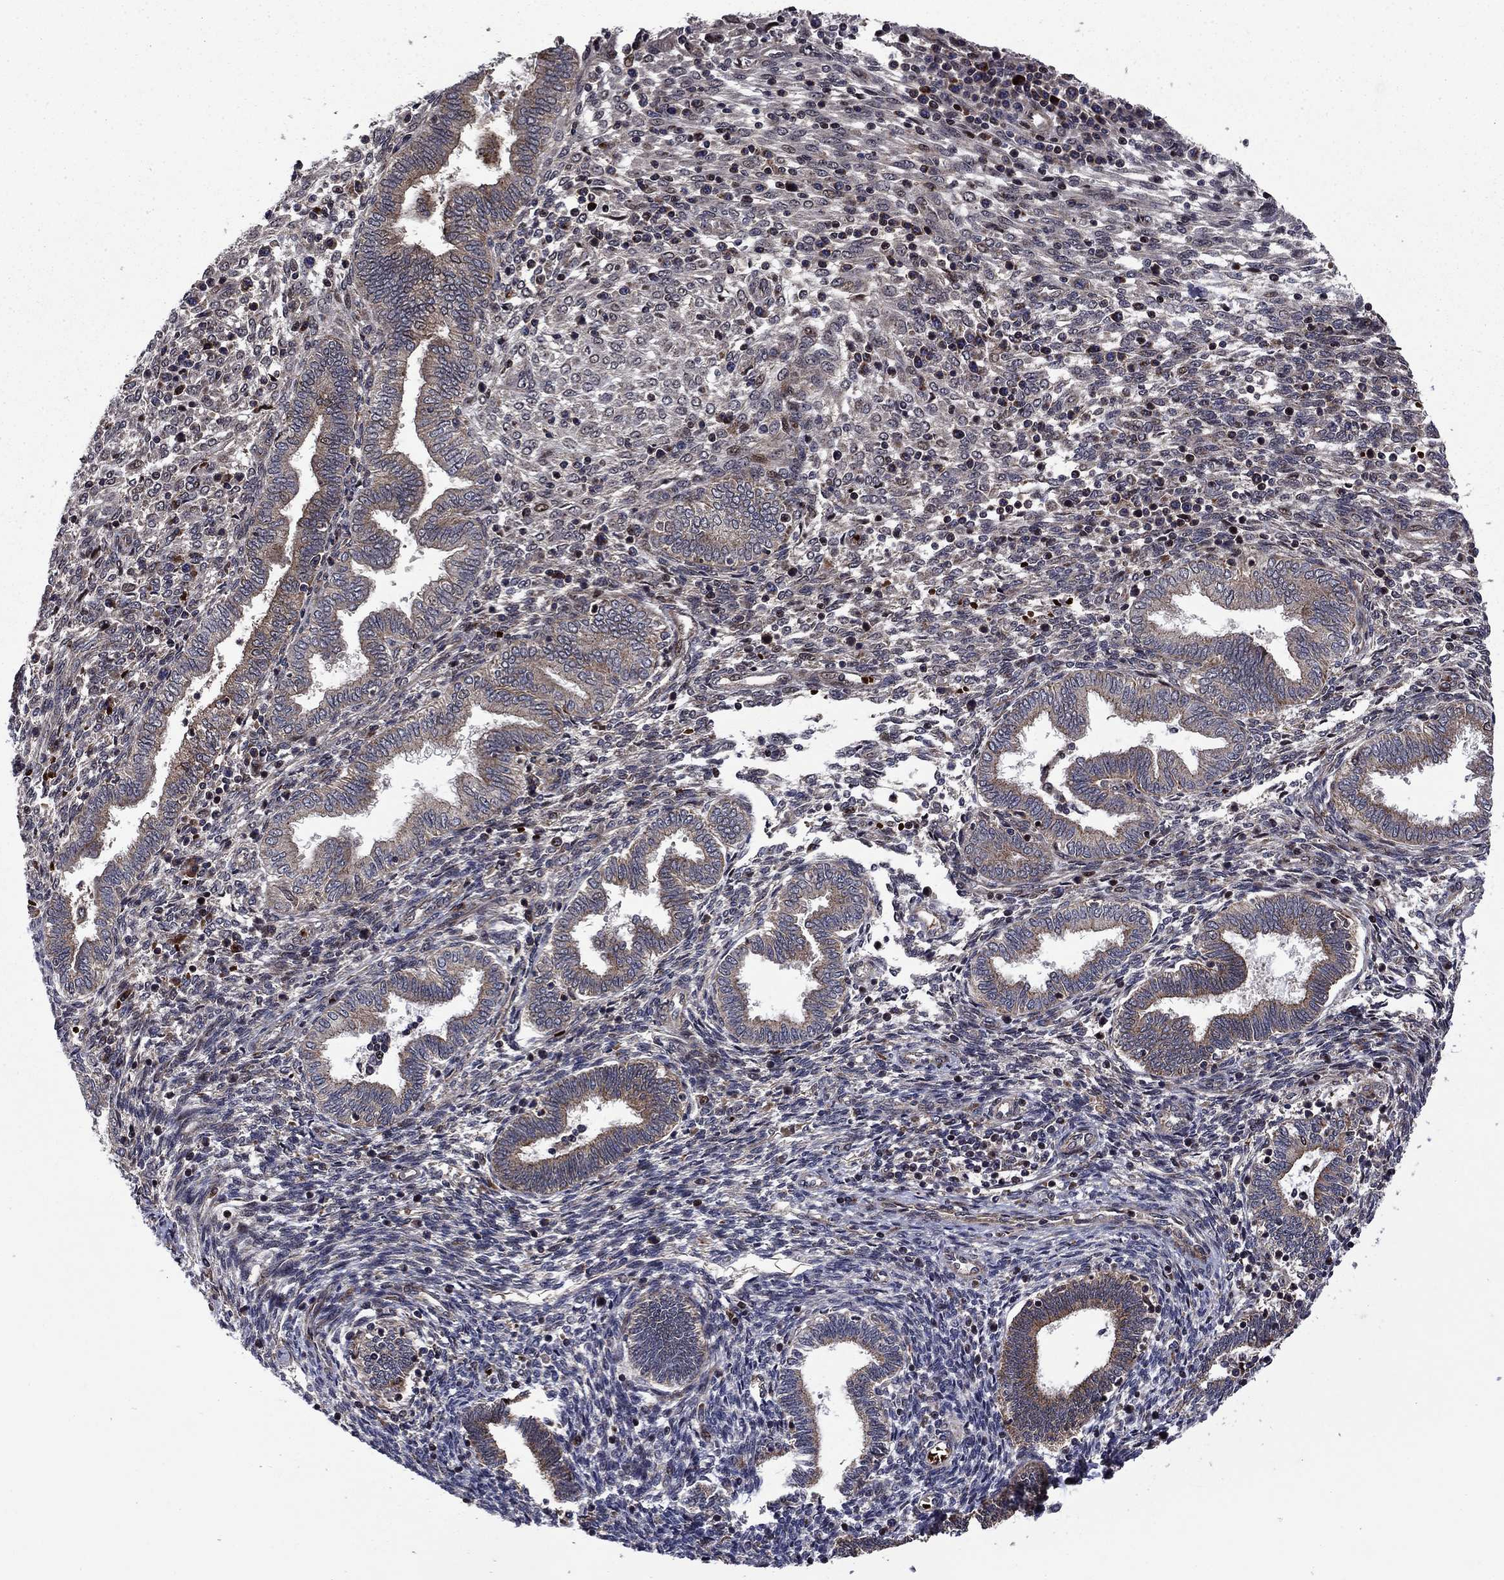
{"staining": {"intensity": "moderate", "quantity": "<25%", "location": "nuclear"}, "tissue": "endometrium", "cell_type": "Cells in endometrial stroma", "image_type": "normal", "snomed": [{"axis": "morphology", "description": "Normal tissue, NOS"}, {"axis": "topography", "description": "Endometrium"}], "caption": "Endometrium stained with DAB IHC exhibits low levels of moderate nuclear expression in approximately <25% of cells in endometrial stroma.", "gene": "AGTPBP1", "patient": {"sex": "female", "age": 42}}